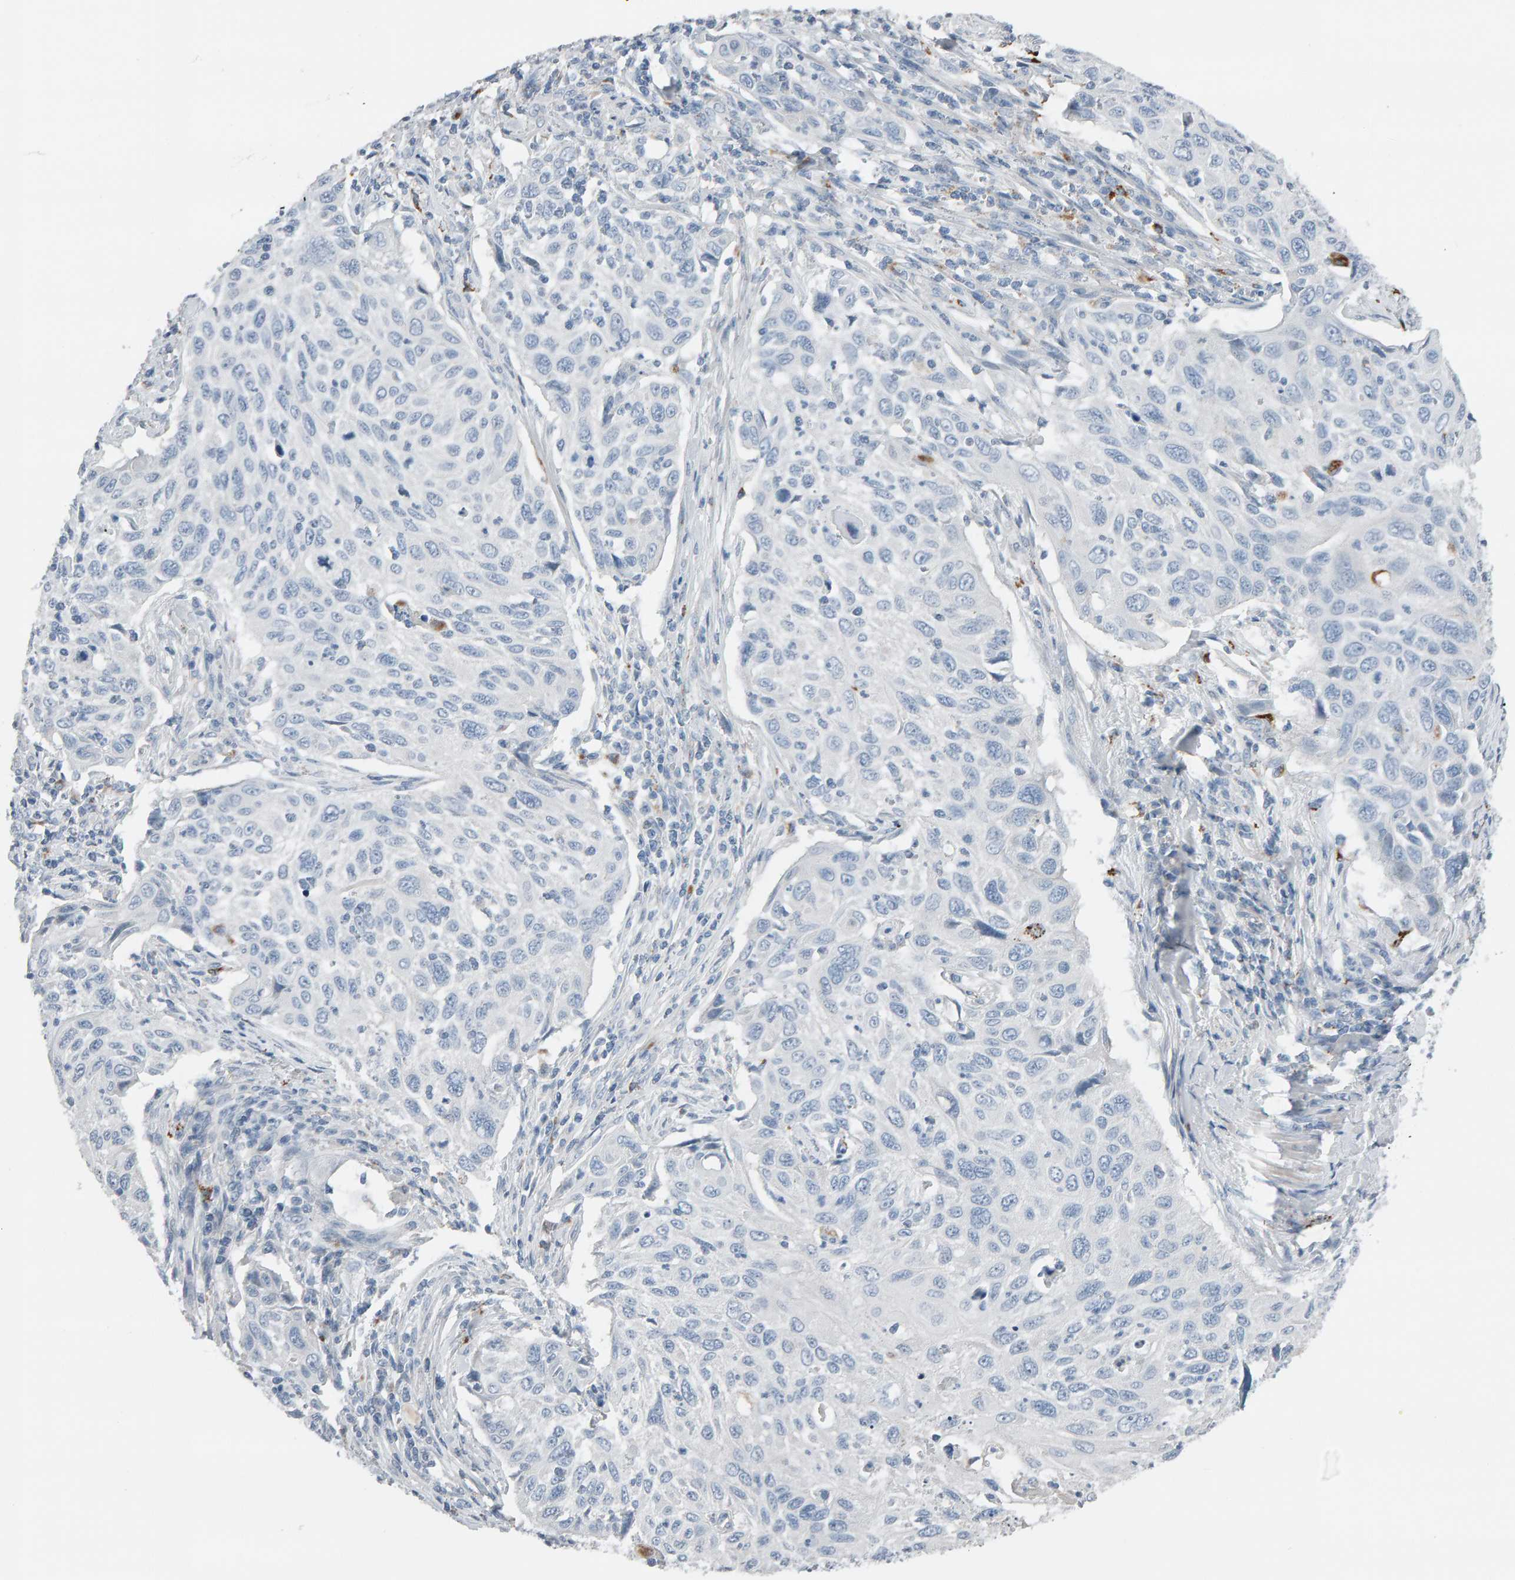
{"staining": {"intensity": "negative", "quantity": "none", "location": "none"}, "tissue": "cervical cancer", "cell_type": "Tumor cells", "image_type": "cancer", "snomed": [{"axis": "morphology", "description": "Squamous cell carcinoma, NOS"}, {"axis": "topography", "description": "Cervix"}], "caption": "Cervical squamous cell carcinoma stained for a protein using immunohistochemistry (IHC) shows no expression tumor cells.", "gene": "IPPK", "patient": {"sex": "female", "age": 70}}